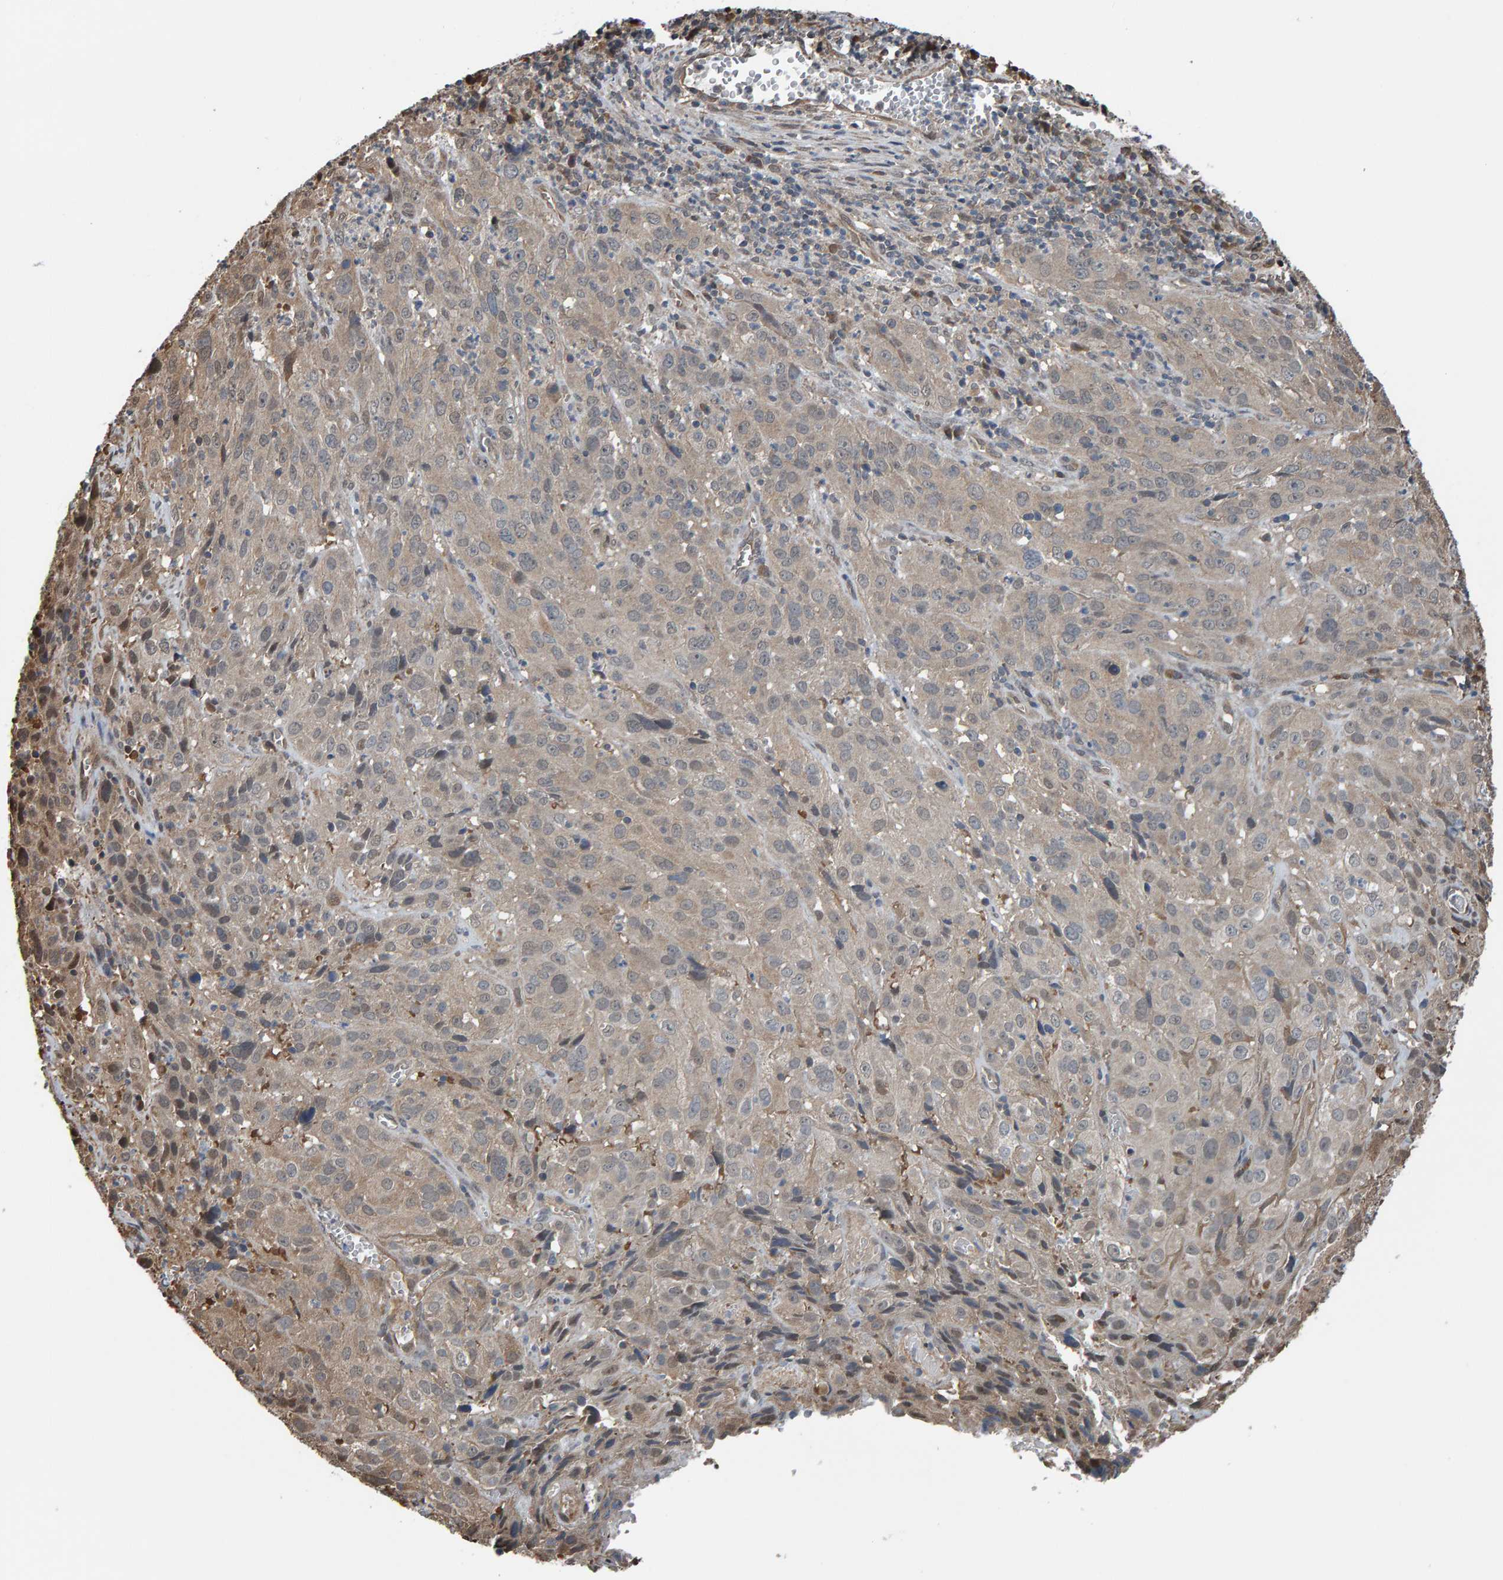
{"staining": {"intensity": "weak", "quantity": "25%-75%", "location": "cytoplasmic/membranous"}, "tissue": "cervical cancer", "cell_type": "Tumor cells", "image_type": "cancer", "snomed": [{"axis": "morphology", "description": "Squamous cell carcinoma, NOS"}, {"axis": "topography", "description": "Cervix"}], "caption": "Approximately 25%-75% of tumor cells in human squamous cell carcinoma (cervical) show weak cytoplasmic/membranous protein positivity as visualized by brown immunohistochemical staining.", "gene": "COASY", "patient": {"sex": "female", "age": 32}}